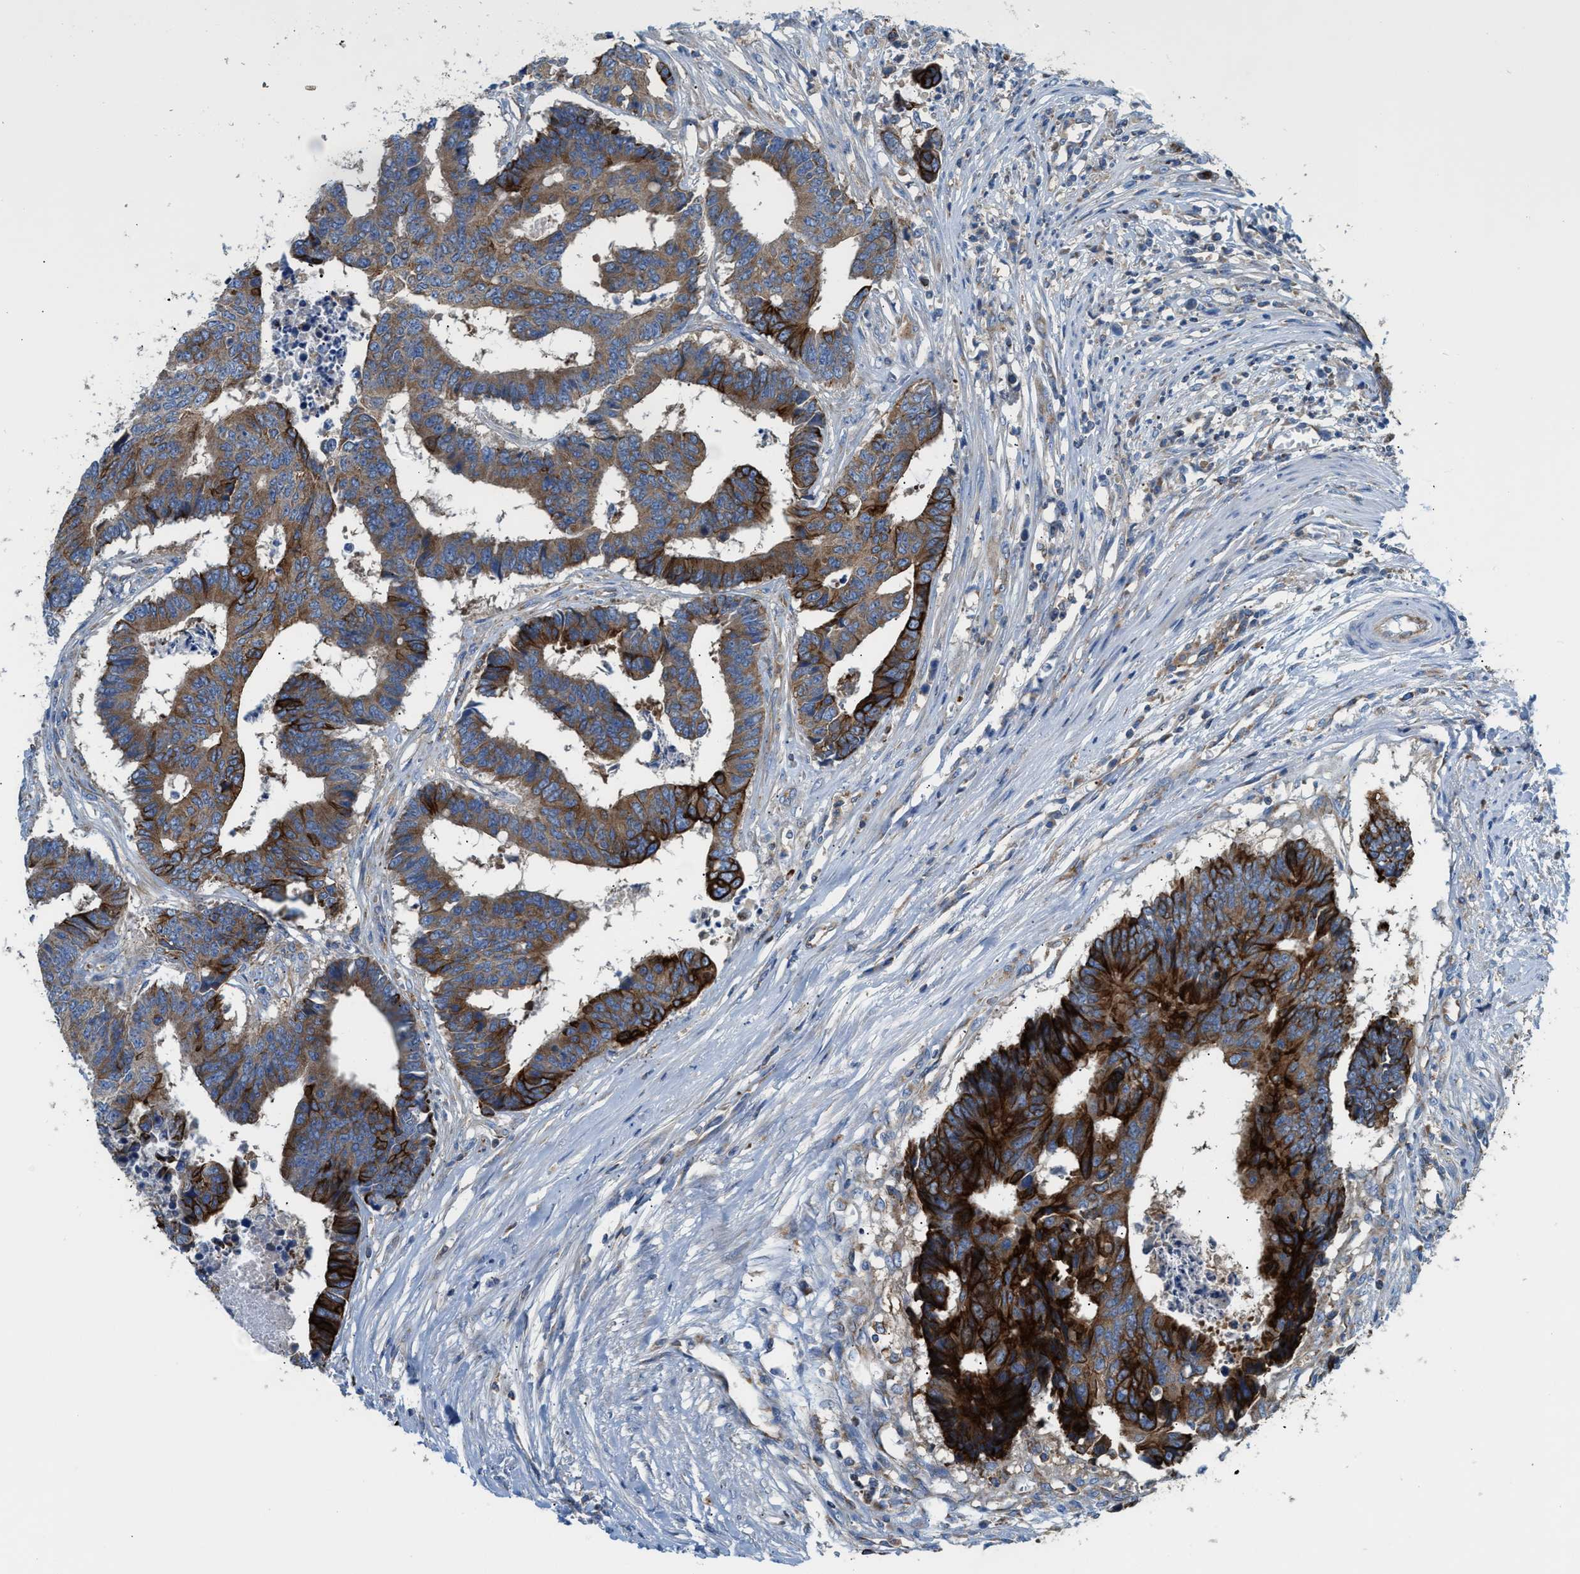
{"staining": {"intensity": "strong", "quantity": ">75%", "location": "cytoplasmic/membranous"}, "tissue": "colorectal cancer", "cell_type": "Tumor cells", "image_type": "cancer", "snomed": [{"axis": "morphology", "description": "Adenocarcinoma, NOS"}, {"axis": "topography", "description": "Rectum"}], "caption": "The photomicrograph demonstrates staining of colorectal cancer, revealing strong cytoplasmic/membranous protein positivity (brown color) within tumor cells.", "gene": "TBC1D15", "patient": {"sex": "male", "age": 84}}